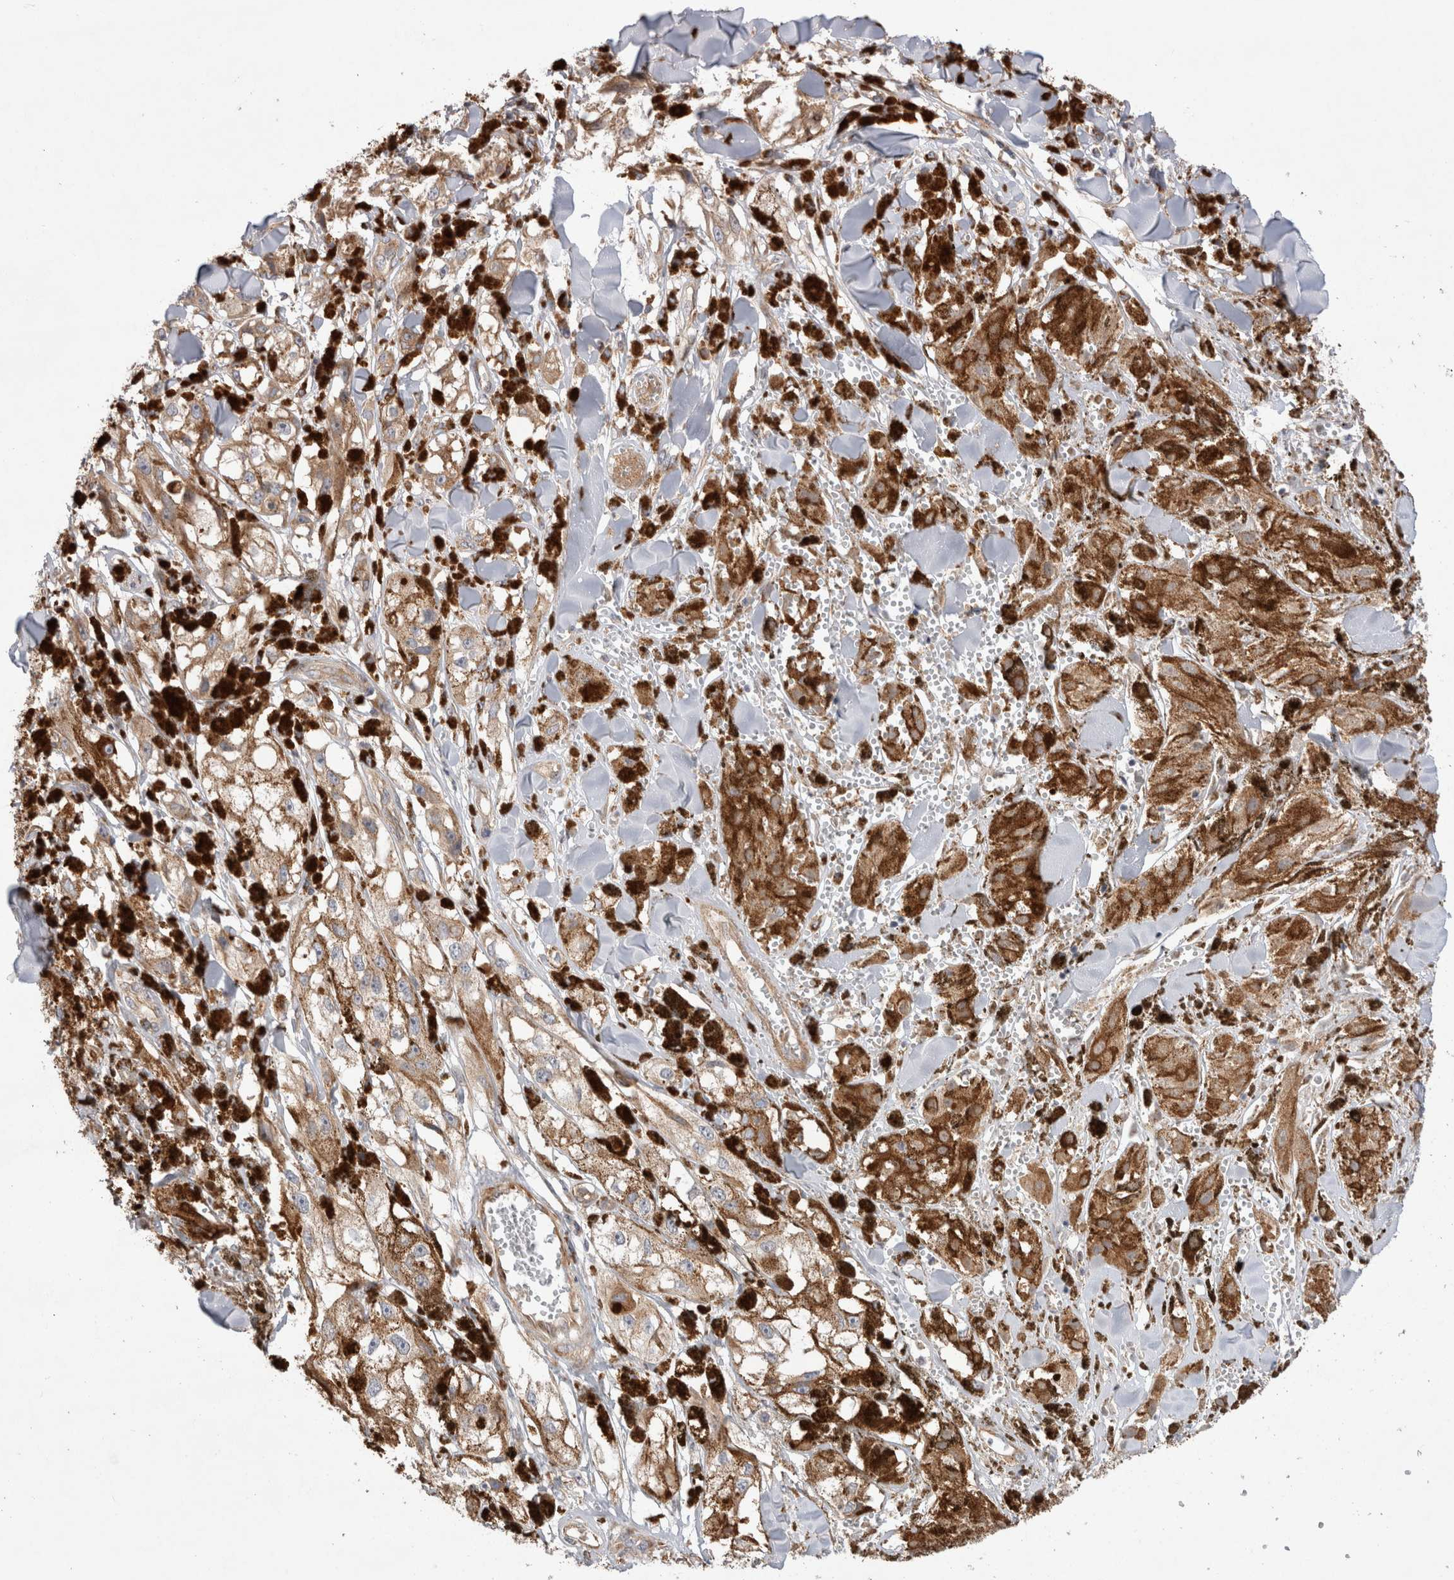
{"staining": {"intensity": "negative", "quantity": "none", "location": "none"}, "tissue": "melanoma", "cell_type": "Tumor cells", "image_type": "cancer", "snomed": [{"axis": "morphology", "description": "Malignant melanoma, NOS"}, {"axis": "topography", "description": "Skin"}], "caption": "Photomicrograph shows no significant protein staining in tumor cells of malignant melanoma.", "gene": "PDCD10", "patient": {"sex": "male", "age": 88}}